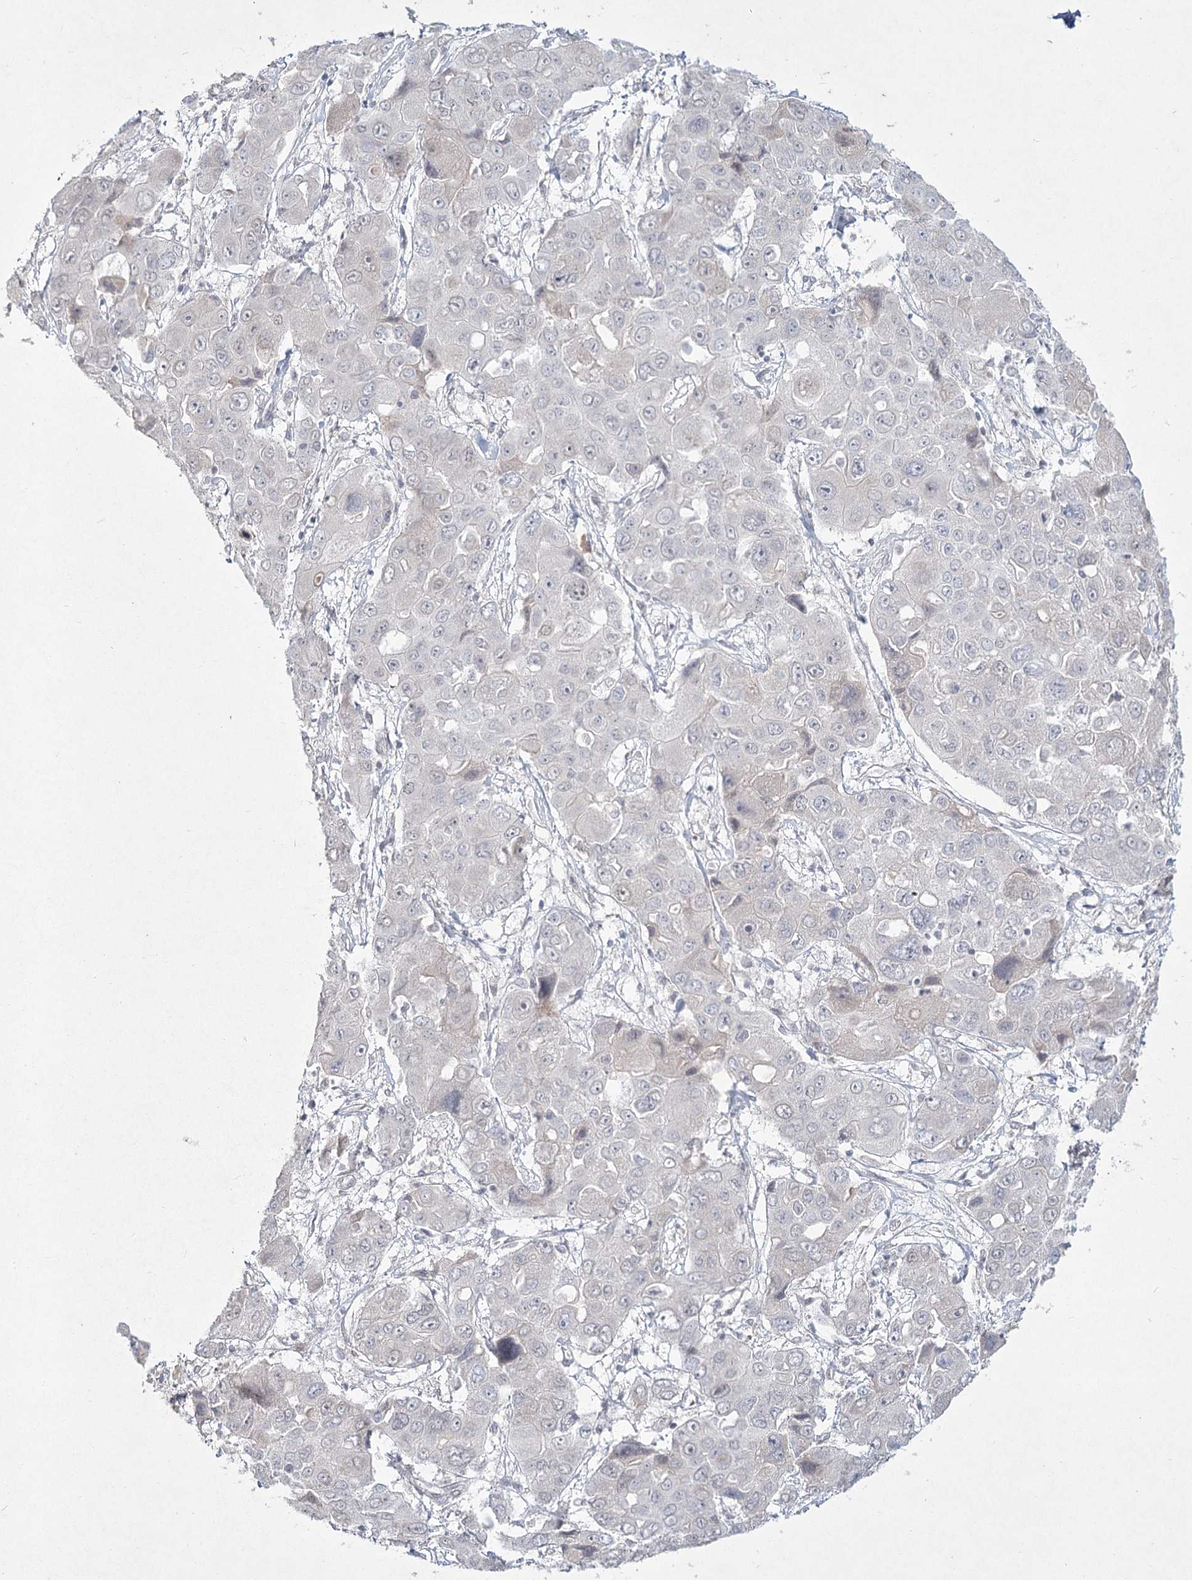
{"staining": {"intensity": "negative", "quantity": "none", "location": "none"}, "tissue": "liver cancer", "cell_type": "Tumor cells", "image_type": "cancer", "snomed": [{"axis": "morphology", "description": "Cholangiocarcinoma"}, {"axis": "topography", "description": "Liver"}], "caption": "A high-resolution image shows immunohistochemistry staining of liver cancer (cholangiocarcinoma), which exhibits no significant expression in tumor cells. Brightfield microscopy of immunohistochemistry (IHC) stained with DAB (brown) and hematoxylin (blue), captured at high magnification.", "gene": "LY6G5C", "patient": {"sex": "male", "age": 67}}